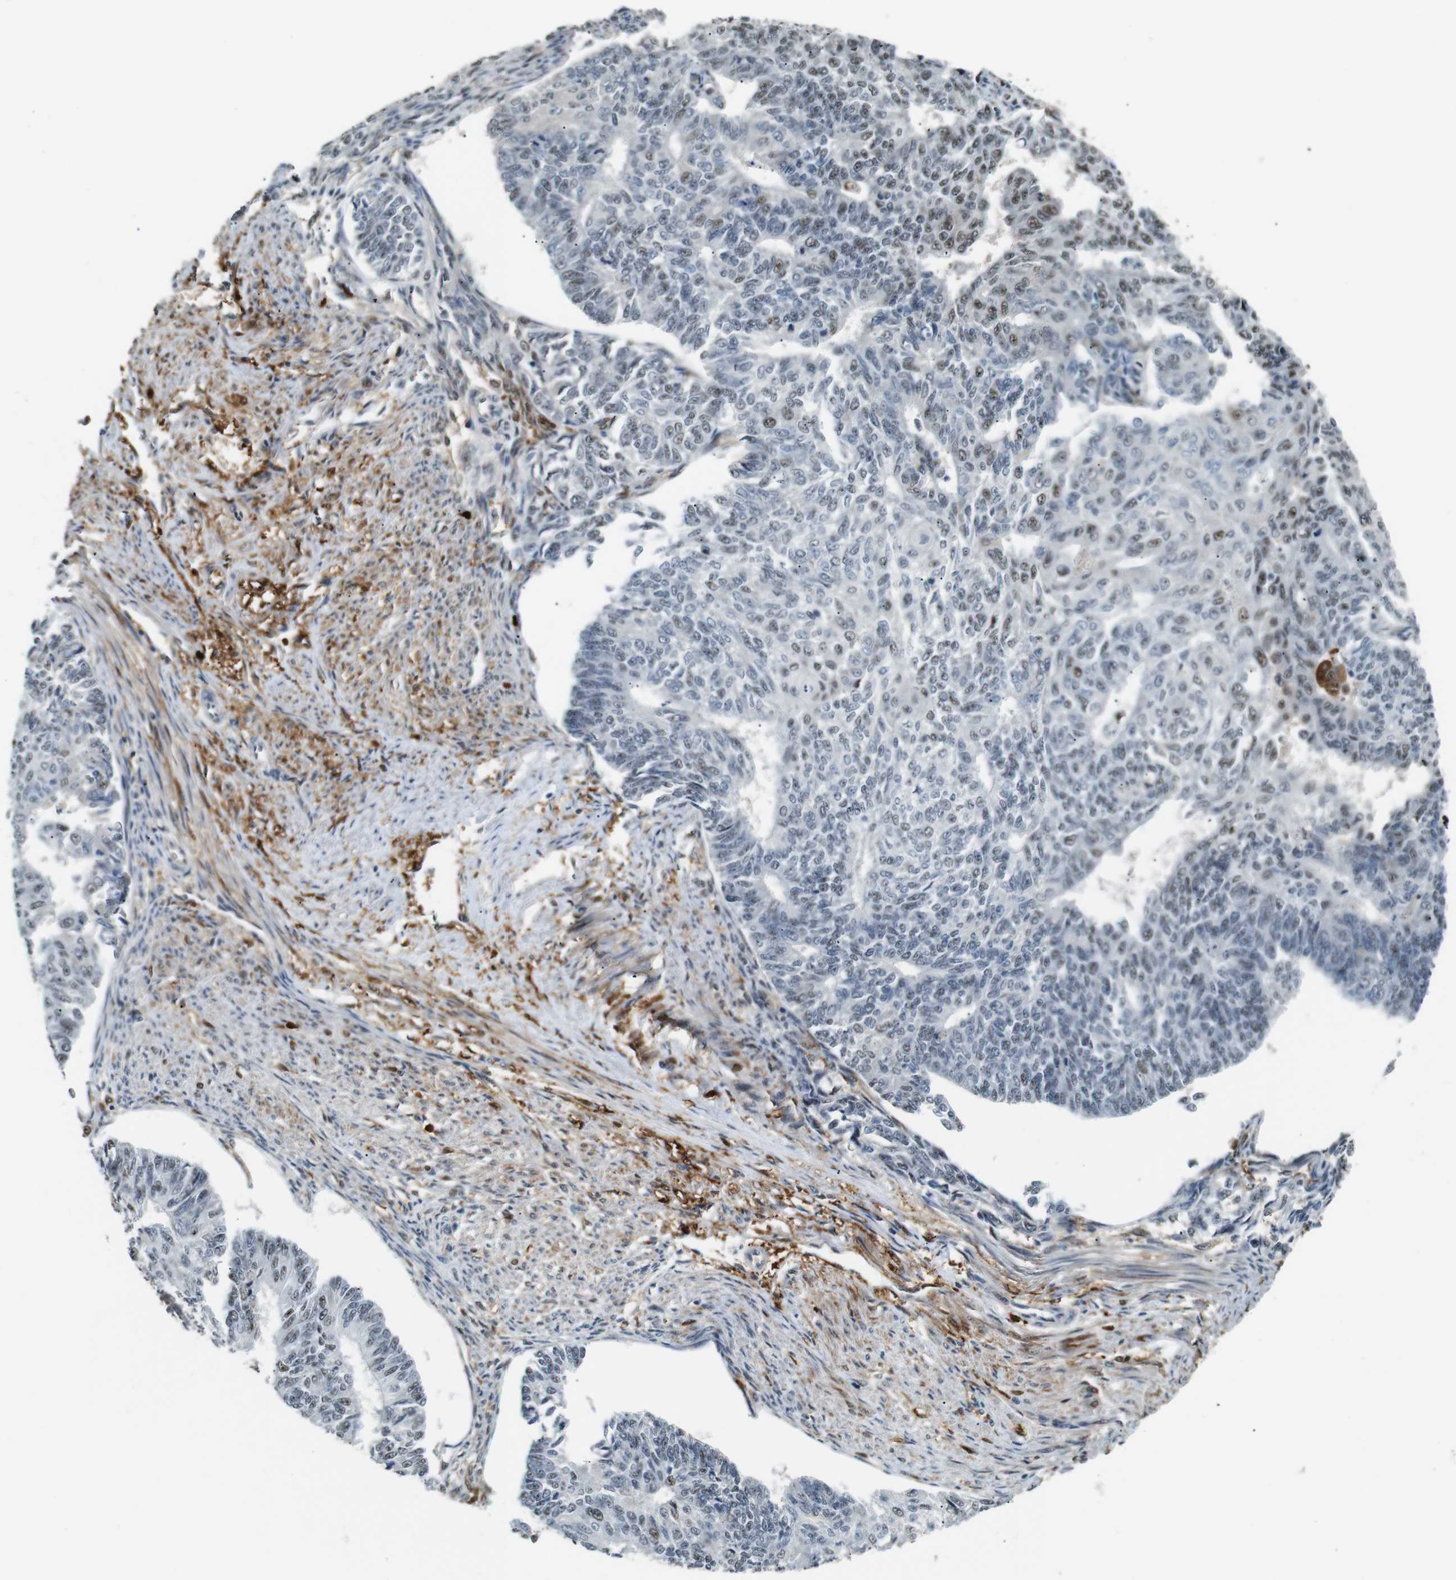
{"staining": {"intensity": "weak", "quantity": ">75%", "location": "nuclear"}, "tissue": "endometrial cancer", "cell_type": "Tumor cells", "image_type": "cancer", "snomed": [{"axis": "morphology", "description": "Adenocarcinoma, NOS"}, {"axis": "topography", "description": "Endometrium"}], "caption": "Tumor cells display low levels of weak nuclear staining in about >75% of cells in human endometrial cancer.", "gene": "LXN", "patient": {"sex": "female", "age": 32}}